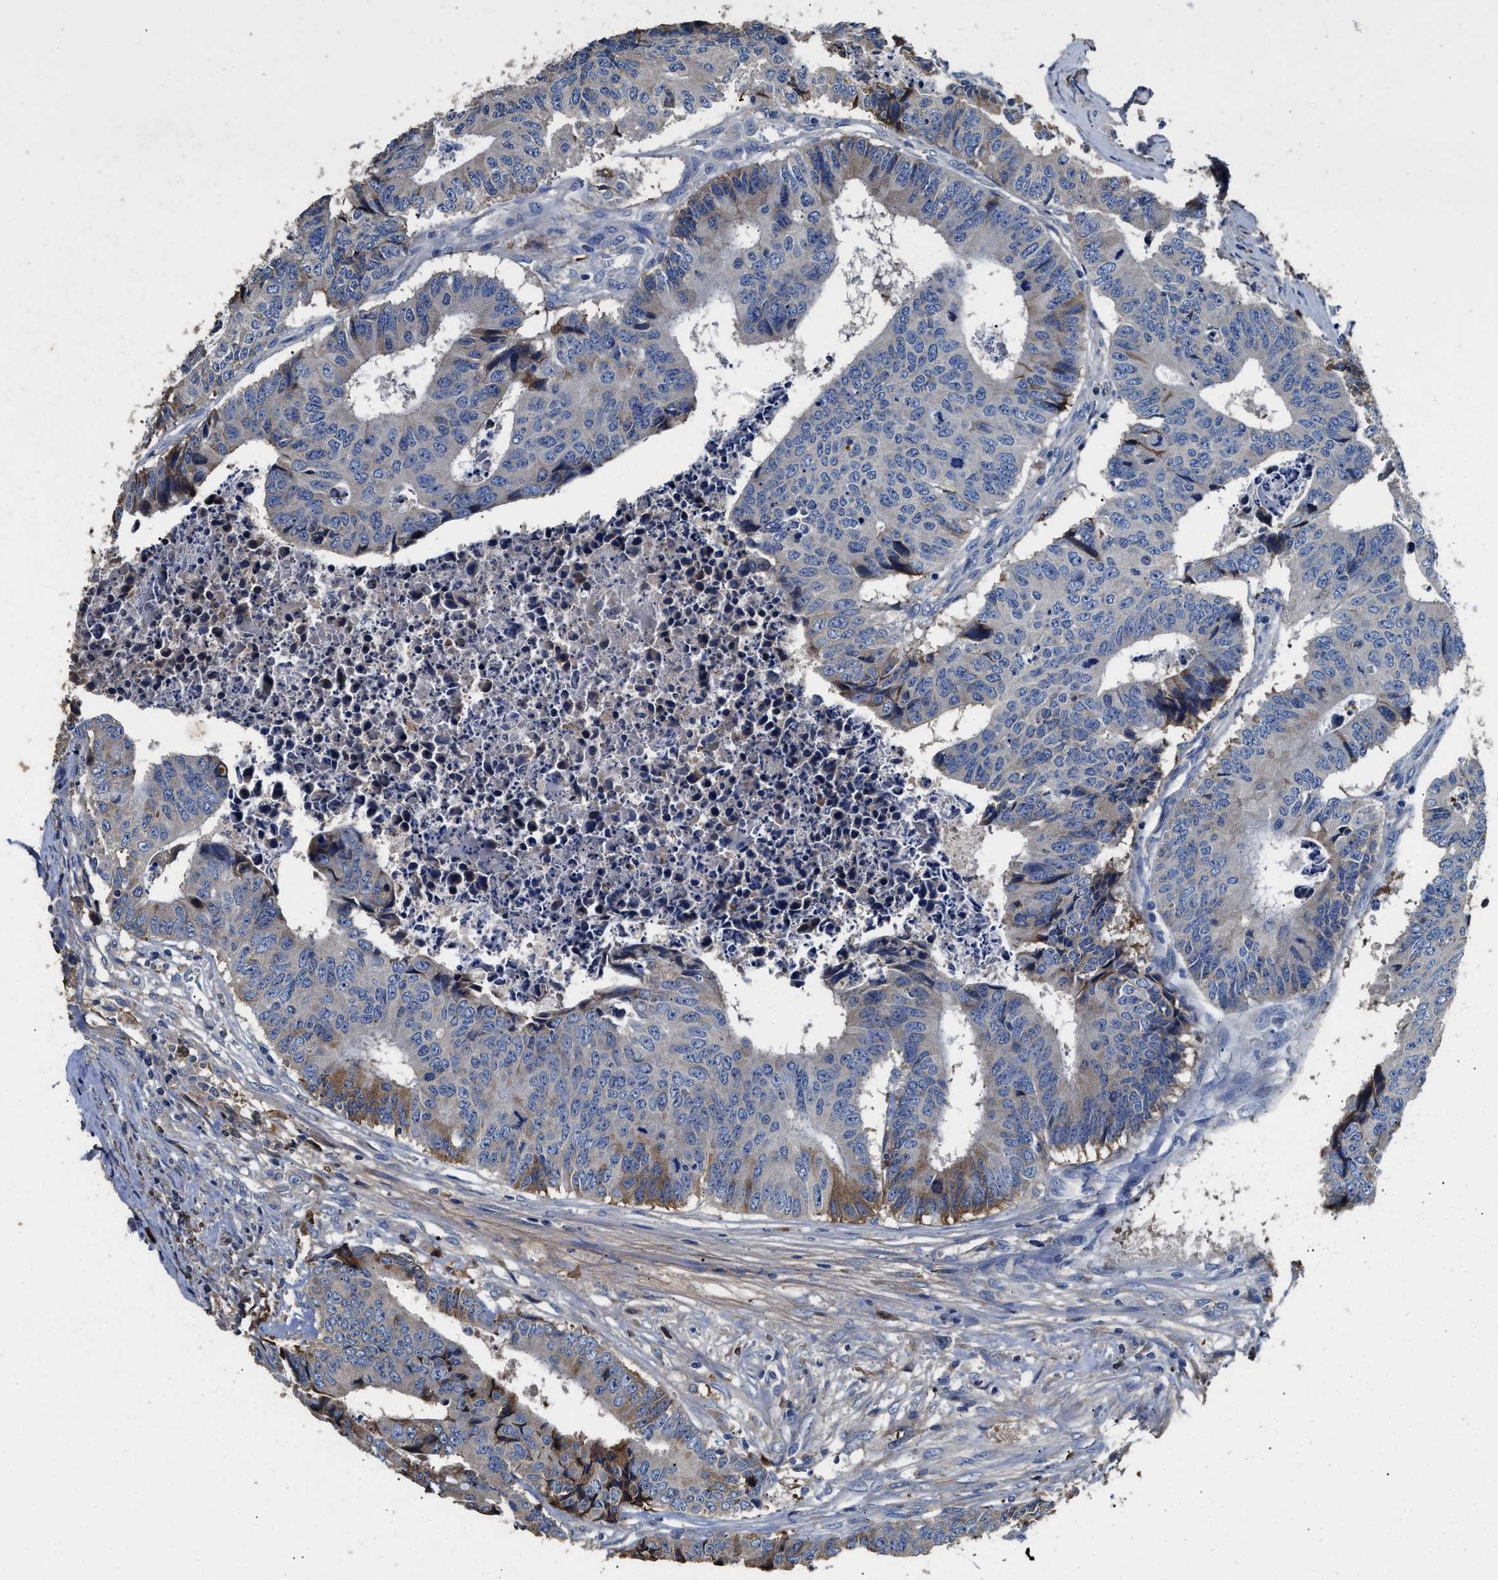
{"staining": {"intensity": "moderate", "quantity": "<25%", "location": "cytoplasmic/membranous"}, "tissue": "colorectal cancer", "cell_type": "Tumor cells", "image_type": "cancer", "snomed": [{"axis": "morphology", "description": "Adenocarcinoma, NOS"}, {"axis": "topography", "description": "Rectum"}], "caption": "A high-resolution image shows immunohistochemistry (IHC) staining of colorectal cancer (adenocarcinoma), which shows moderate cytoplasmic/membranous positivity in about <25% of tumor cells.", "gene": "C3", "patient": {"sex": "male", "age": 84}}